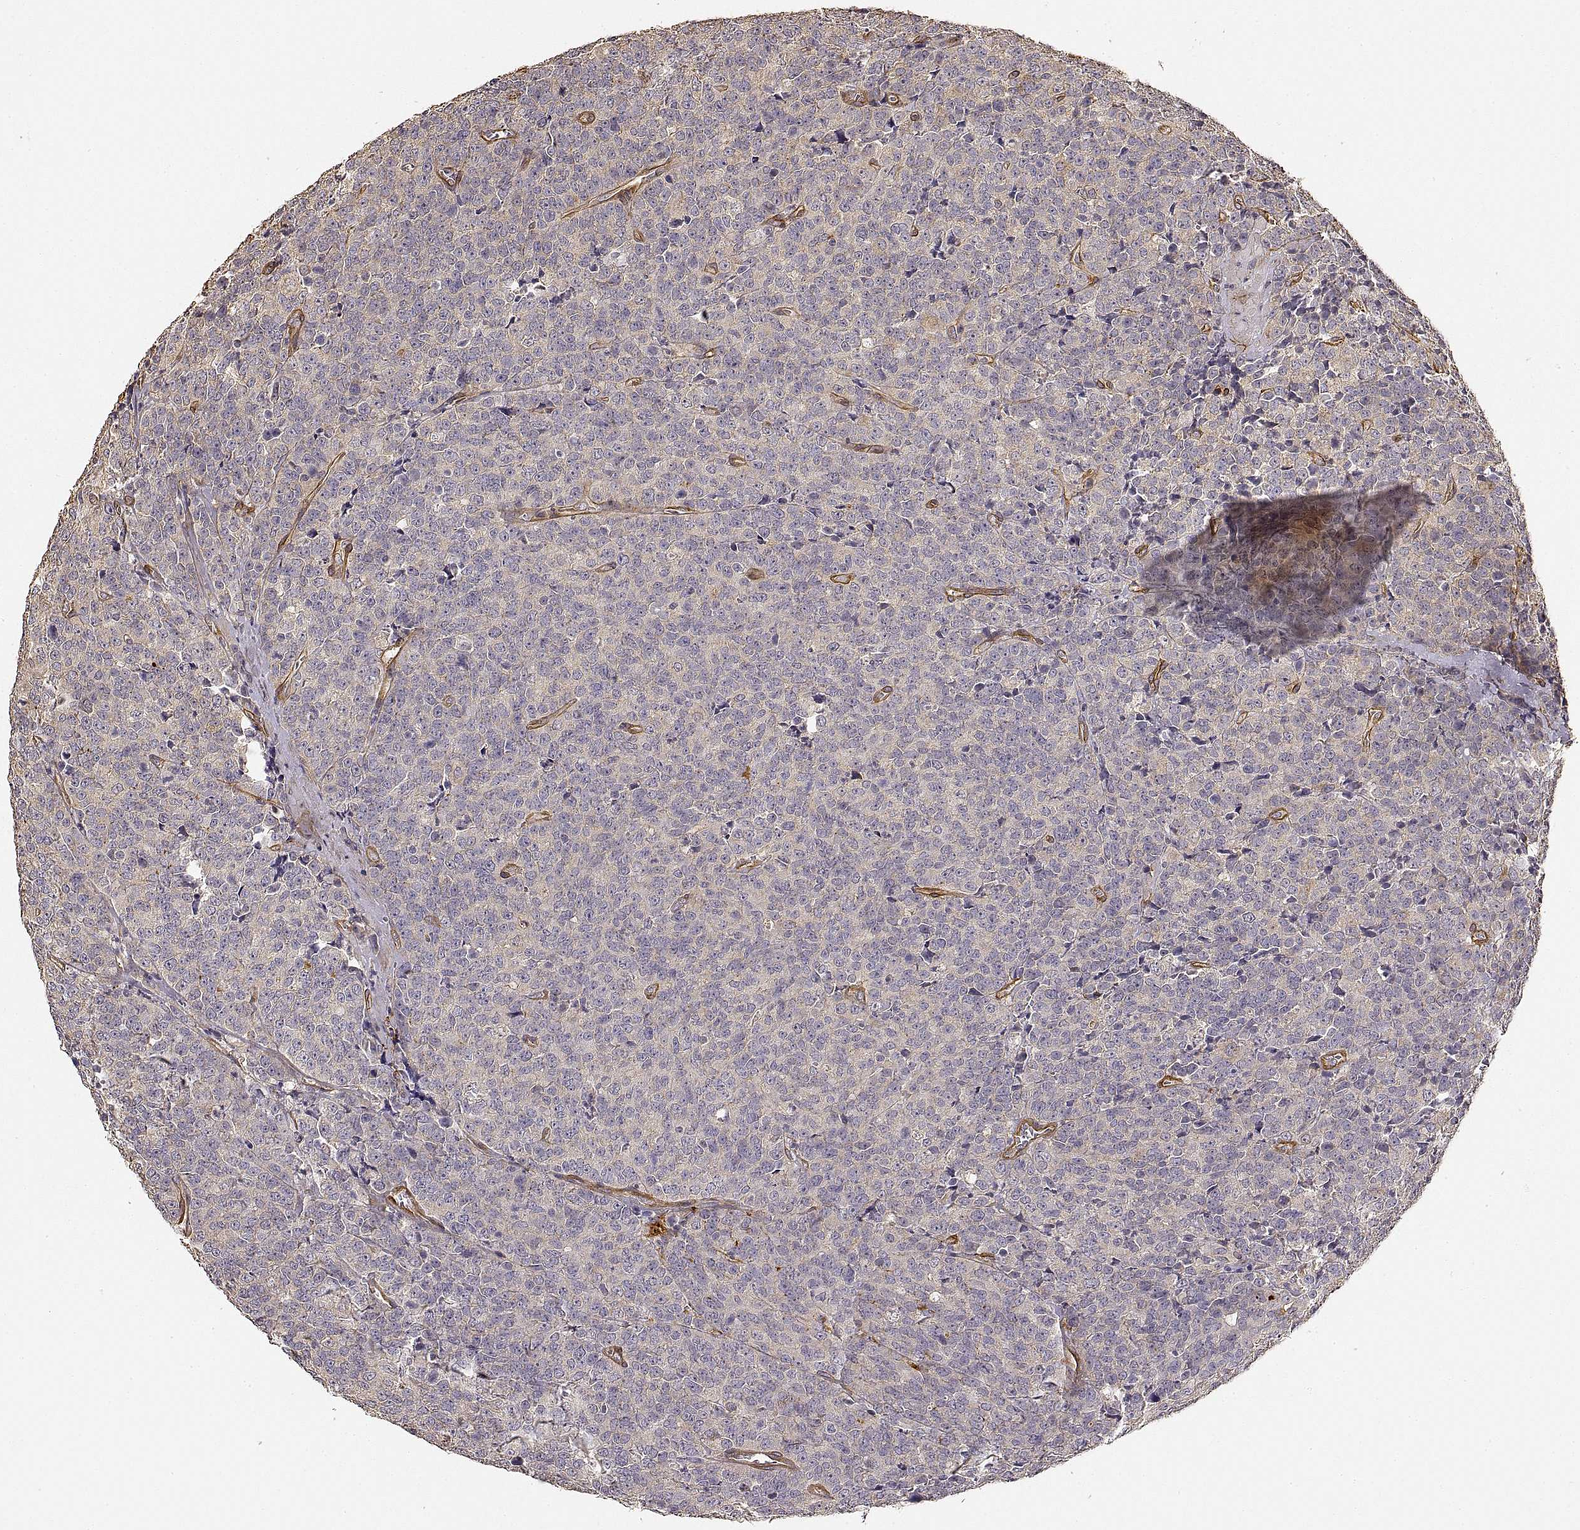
{"staining": {"intensity": "negative", "quantity": "none", "location": "none"}, "tissue": "prostate cancer", "cell_type": "Tumor cells", "image_type": "cancer", "snomed": [{"axis": "morphology", "description": "Adenocarcinoma, NOS"}, {"axis": "topography", "description": "Prostate"}], "caption": "Prostate cancer stained for a protein using IHC demonstrates no positivity tumor cells.", "gene": "LAMA4", "patient": {"sex": "male", "age": 67}}